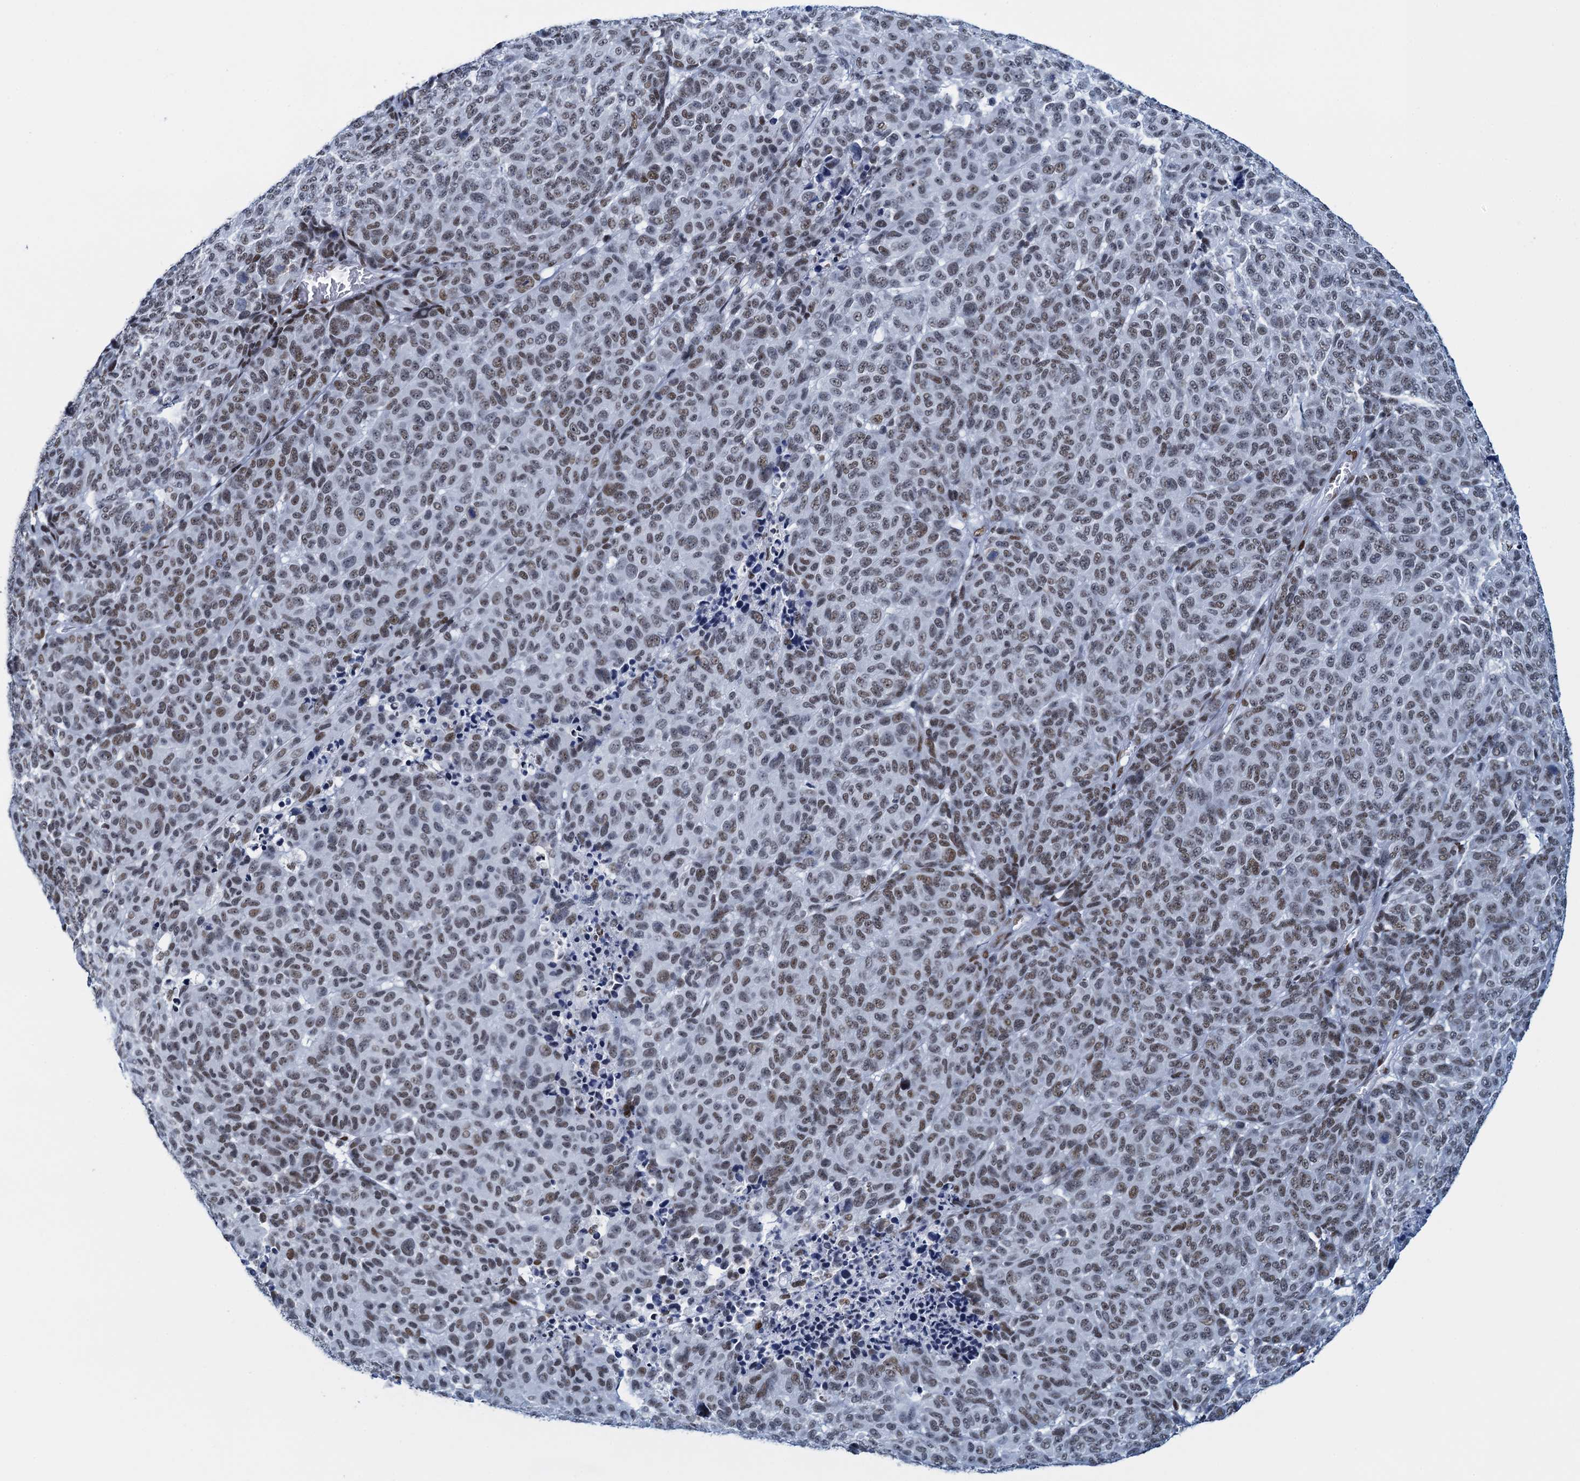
{"staining": {"intensity": "weak", "quantity": ">75%", "location": "nuclear"}, "tissue": "melanoma", "cell_type": "Tumor cells", "image_type": "cancer", "snomed": [{"axis": "morphology", "description": "Malignant melanoma, NOS"}, {"axis": "topography", "description": "Skin"}], "caption": "Human melanoma stained with a brown dye displays weak nuclear positive positivity in about >75% of tumor cells.", "gene": "HNRNPUL2", "patient": {"sex": "male", "age": 49}}